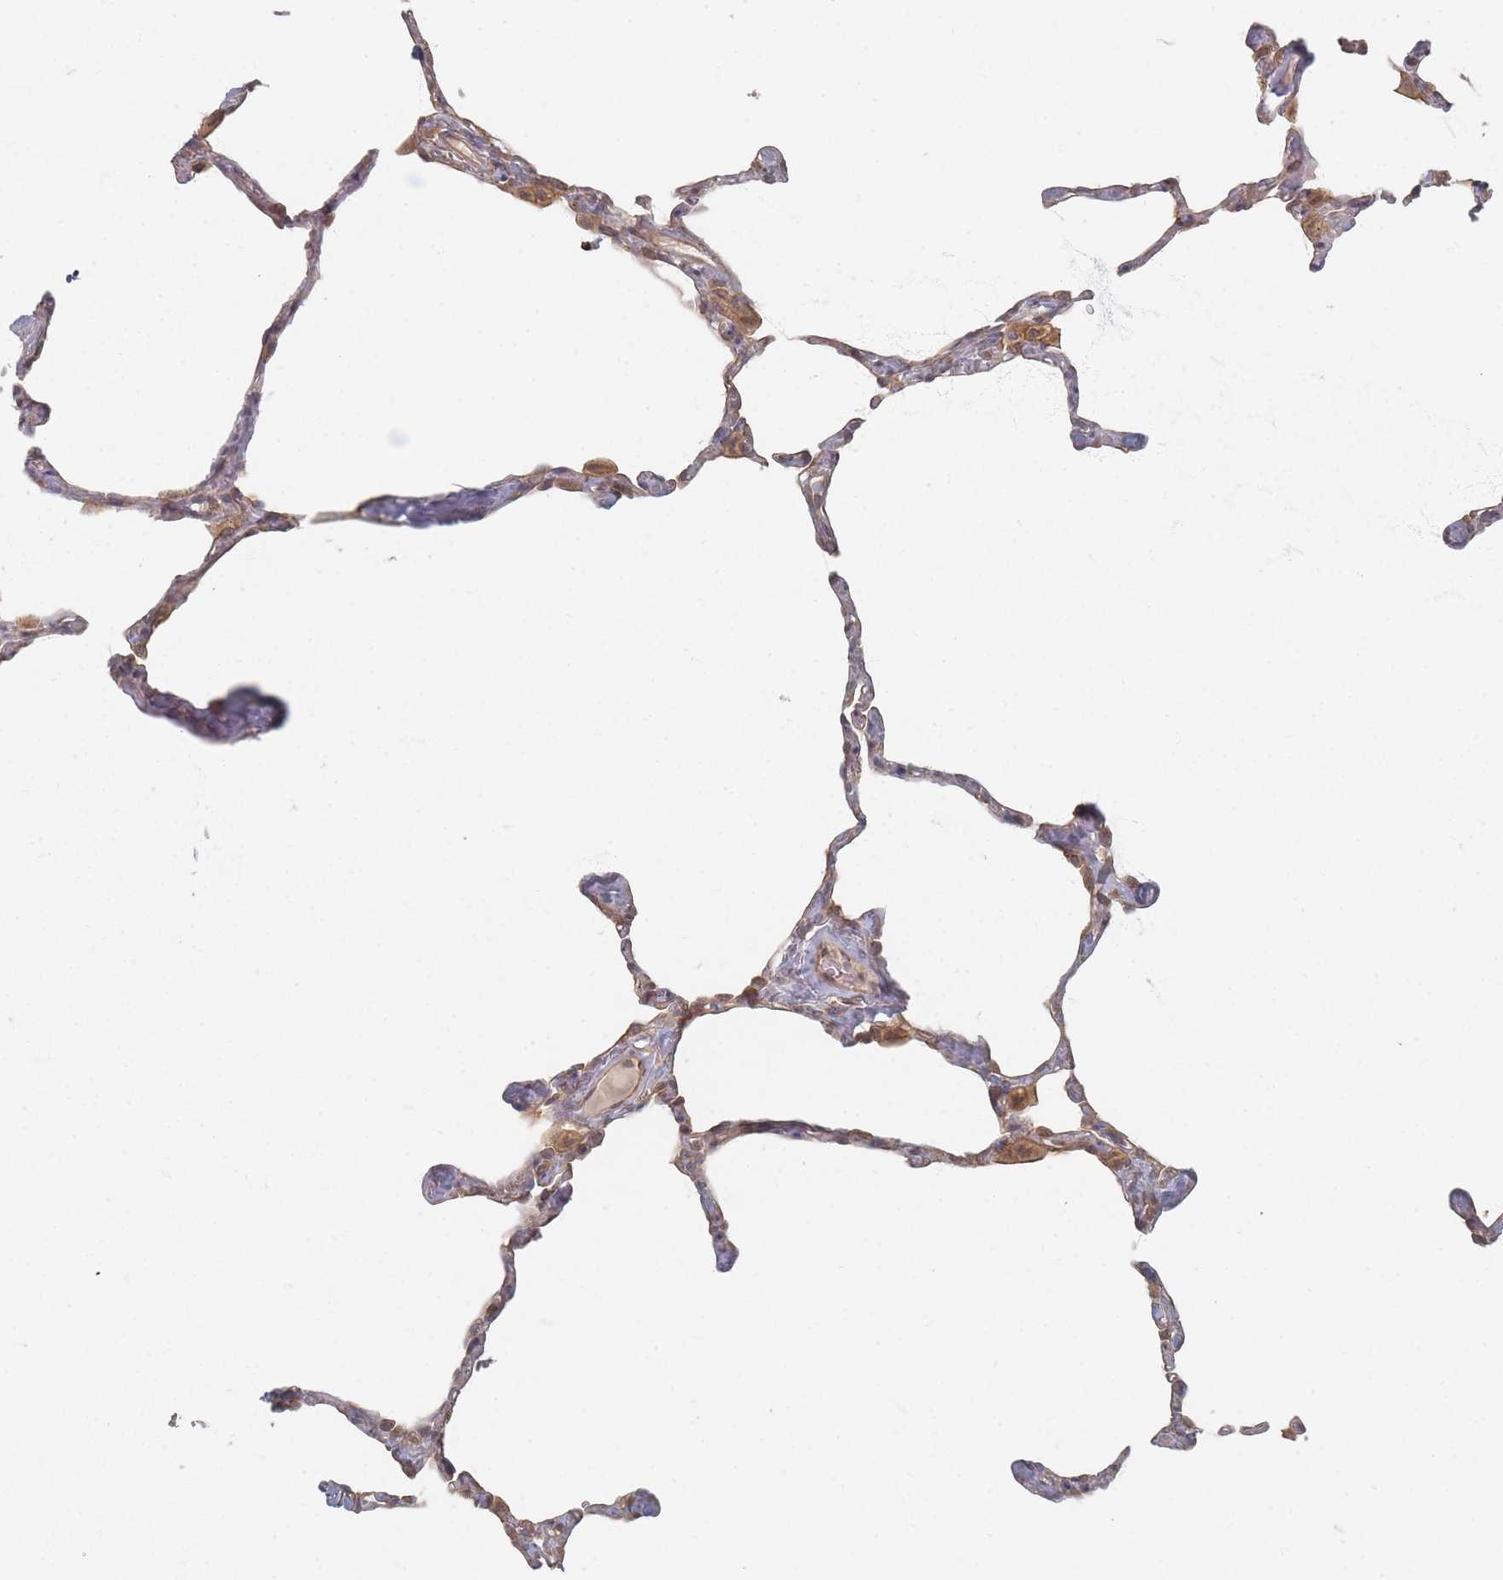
{"staining": {"intensity": "moderate", "quantity": "<25%", "location": "cytoplasmic/membranous"}, "tissue": "lung", "cell_type": "Alveolar cells", "image_type": "normal", "snomed": [{"axis": "morphology", "description": "Normal tissue, NOS"}, {"axis": "topography", "description": "Lung"}], "caption": "An image of lung stained for a protein demonstrates moderate cytoplasmic/membranous brown staining in alveolar cells. (Stains: DAB (3,3'-diaminobenzidine) in brown, nuclei in blue, Microscopy: brightfield microscopy at high magnification).", "gene": "GLE1", "patient": {"sex": "male", "age": 65}}